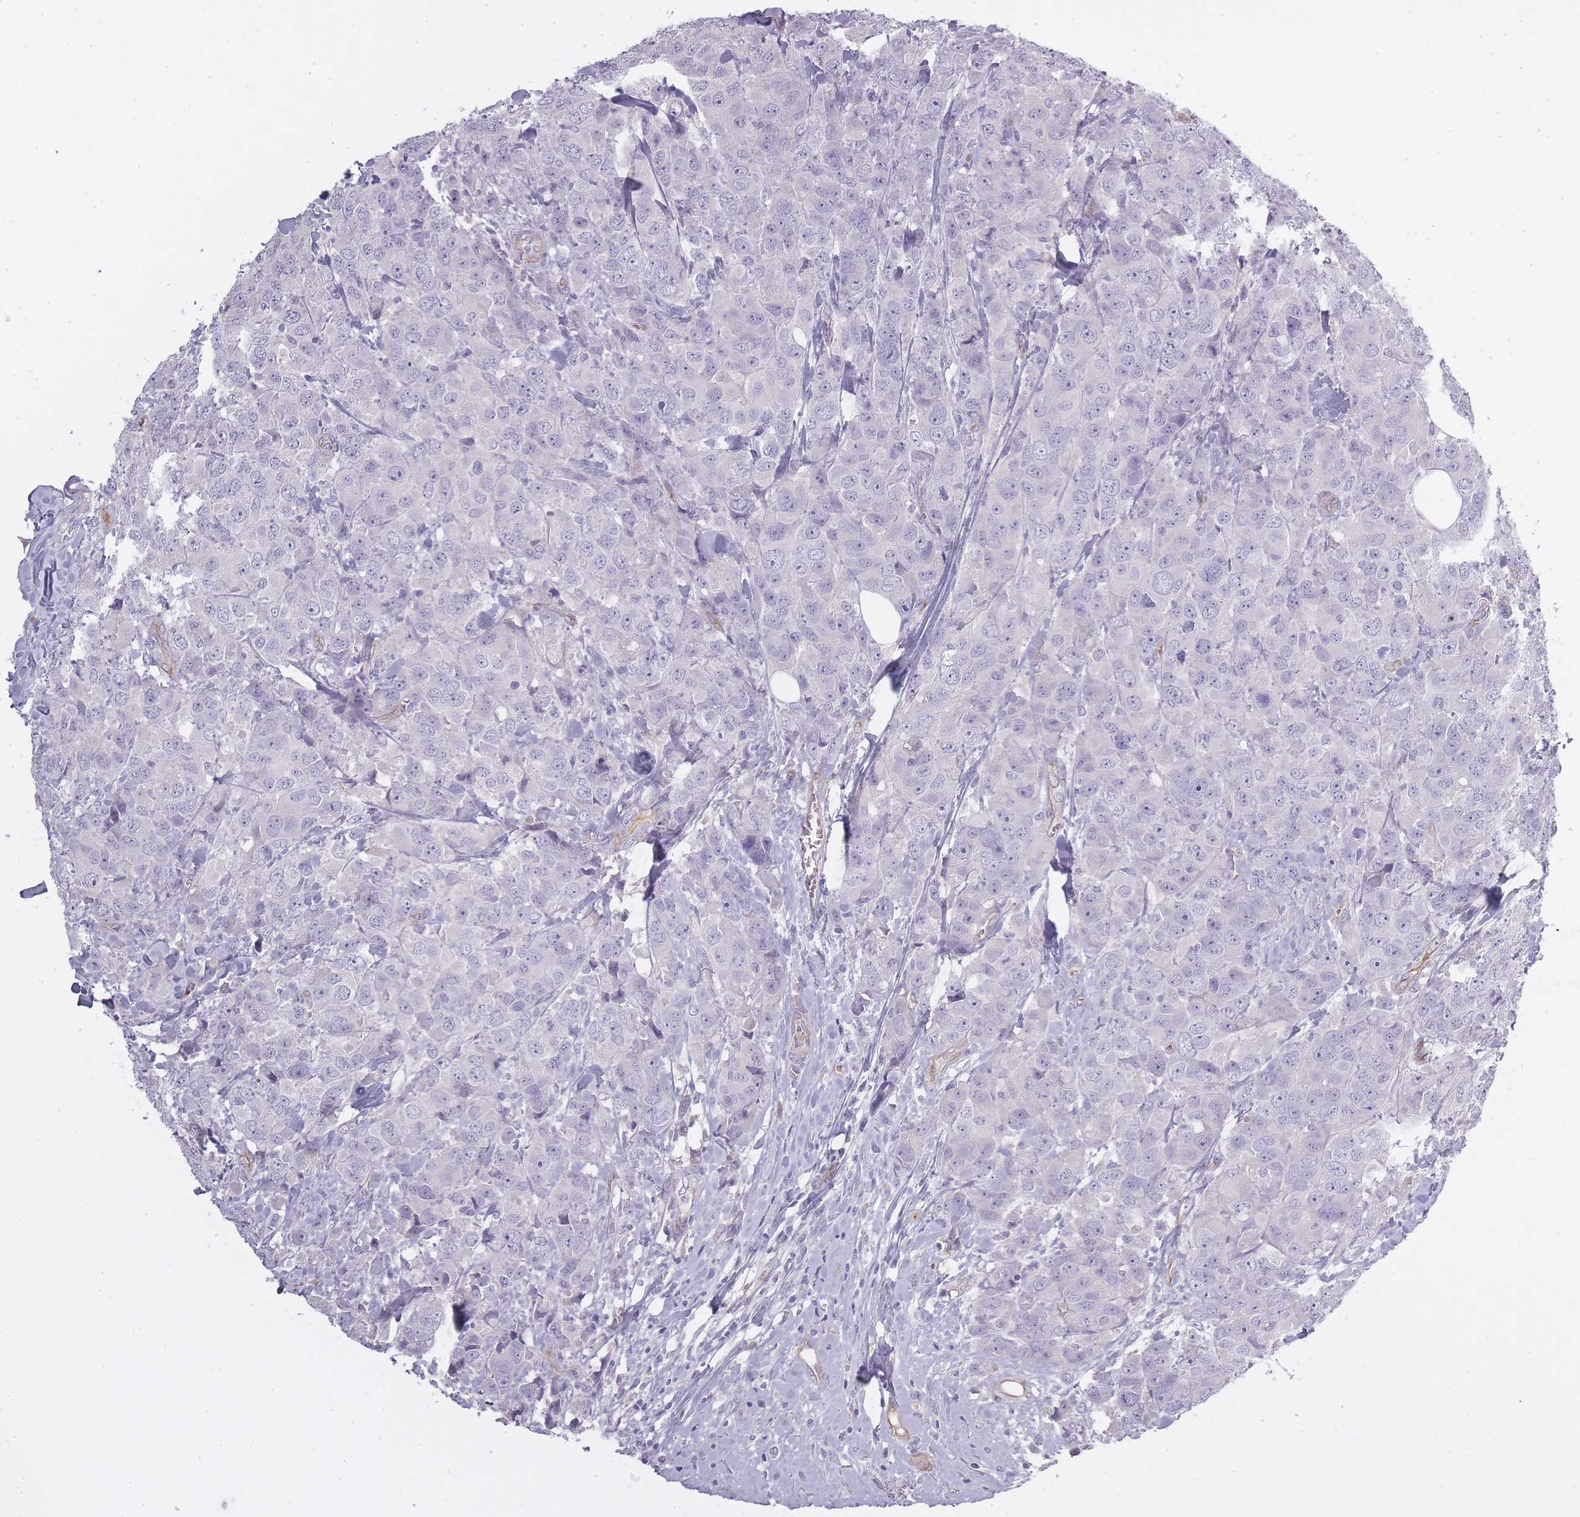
{"staining": {"intensity": "negative", "quantity": "none", "location": "none"}, "tissue": "breast cancer", "cell_type": "Tumor cells", "image_type": "cancer", "snomed": [{"axis": "morphology", "description": "Duct carcinoma"}, {"axis": "topography", "description": "Breast"}], "caption": "Tumor cells are negative for brown protein staining in breast cancer.", "gene": "SLC8A2", "patient": {"sex": "female", "age": 43}}